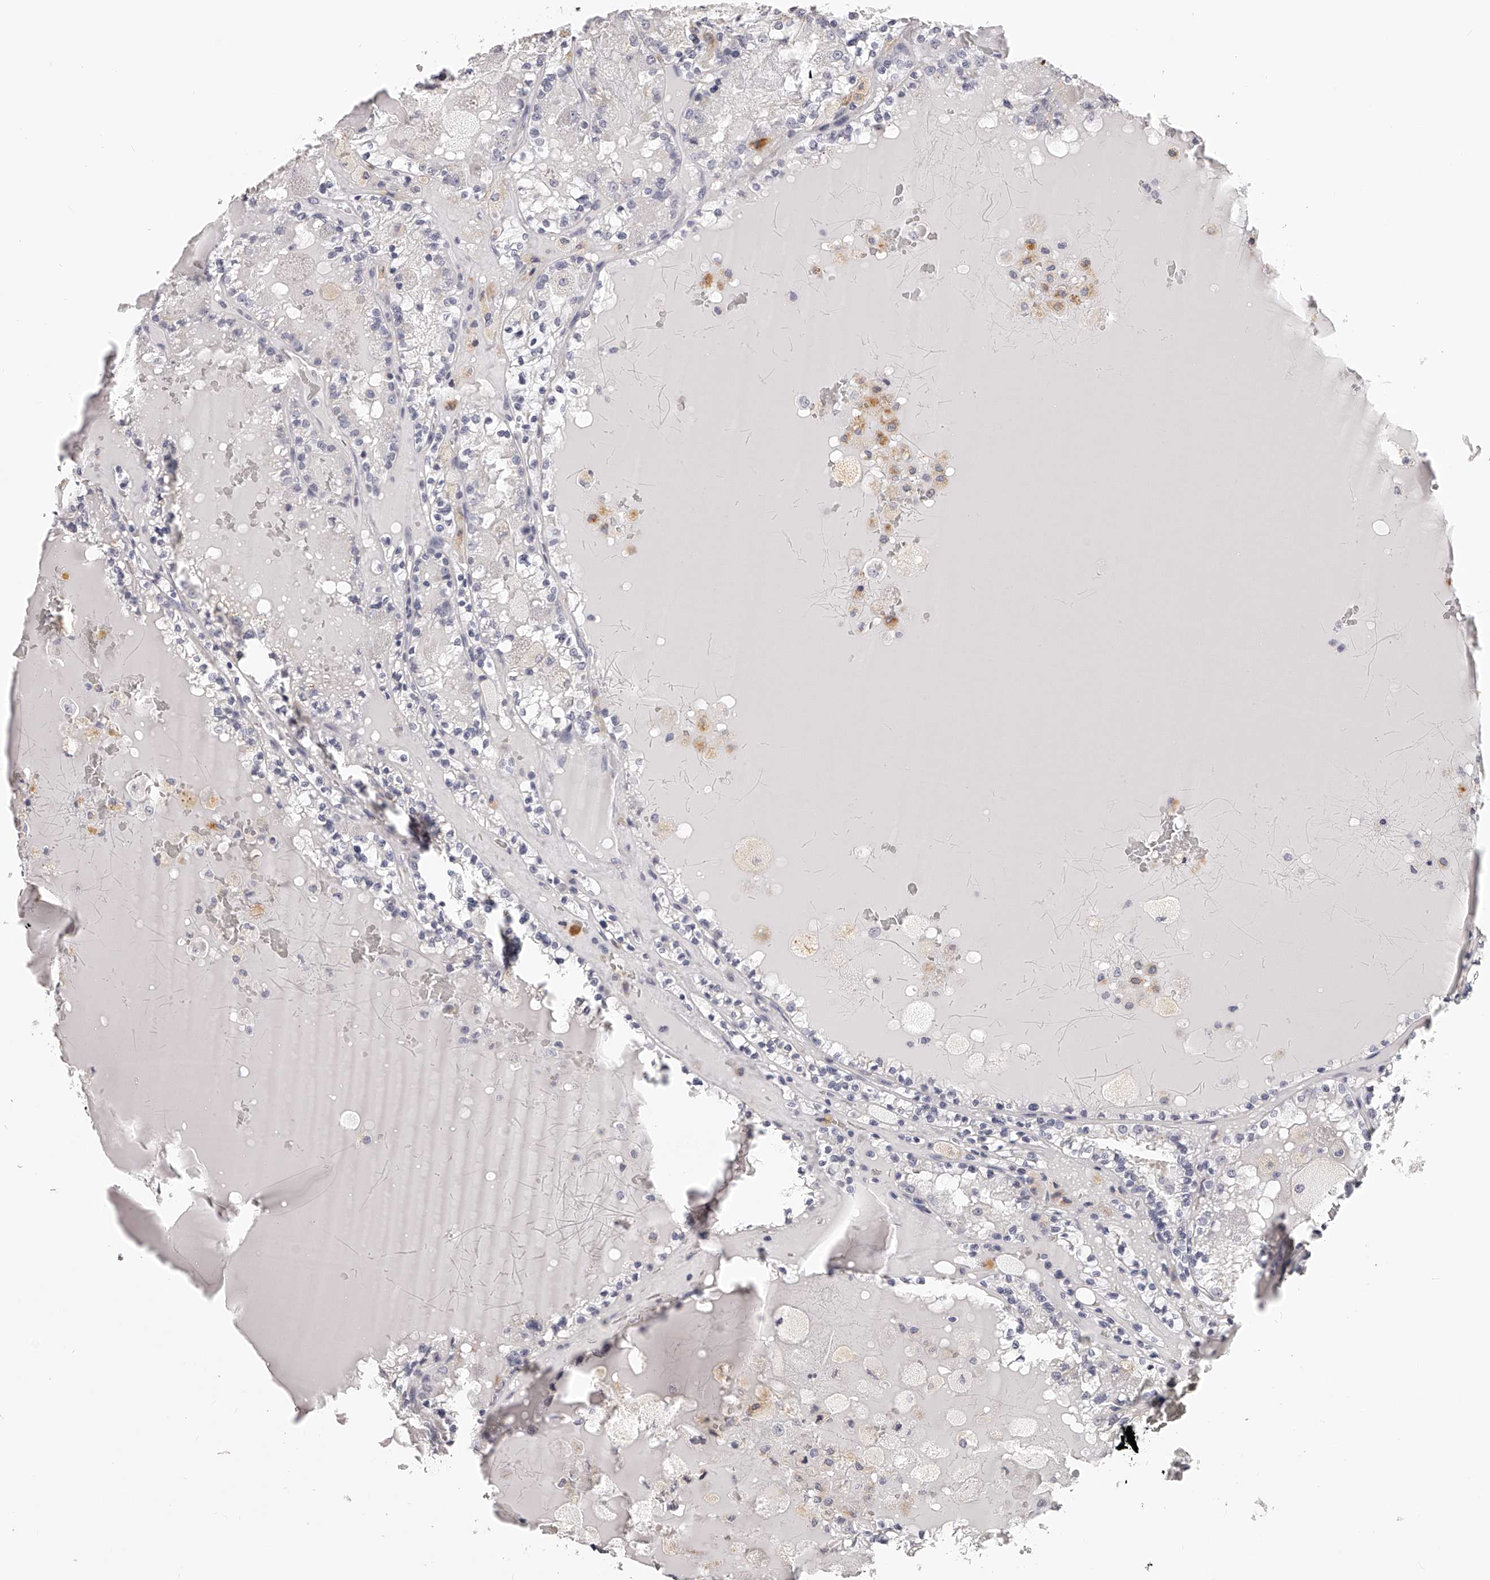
{"staining": {"intensity": "negative", "quantity": "none", "location": "none"}, "tissue": "renal cancer", "cell_type": "Tumor cells", "image_type": "cancer", "snomed": [{"axis": "morphology", "description": "Adenocarcinoma, NOS"}, {"axis": "topography", "description": "Kidney"}], "caption": "Histopathology image shows no protein positivity in tumor cells of renal cancer (adenocarcinoma) tissue. (Immunohistochemistry, brightfield microscopy, high magnification).", "gene": "DMRT1", "patient": {"sex": "female", "age": 56}}